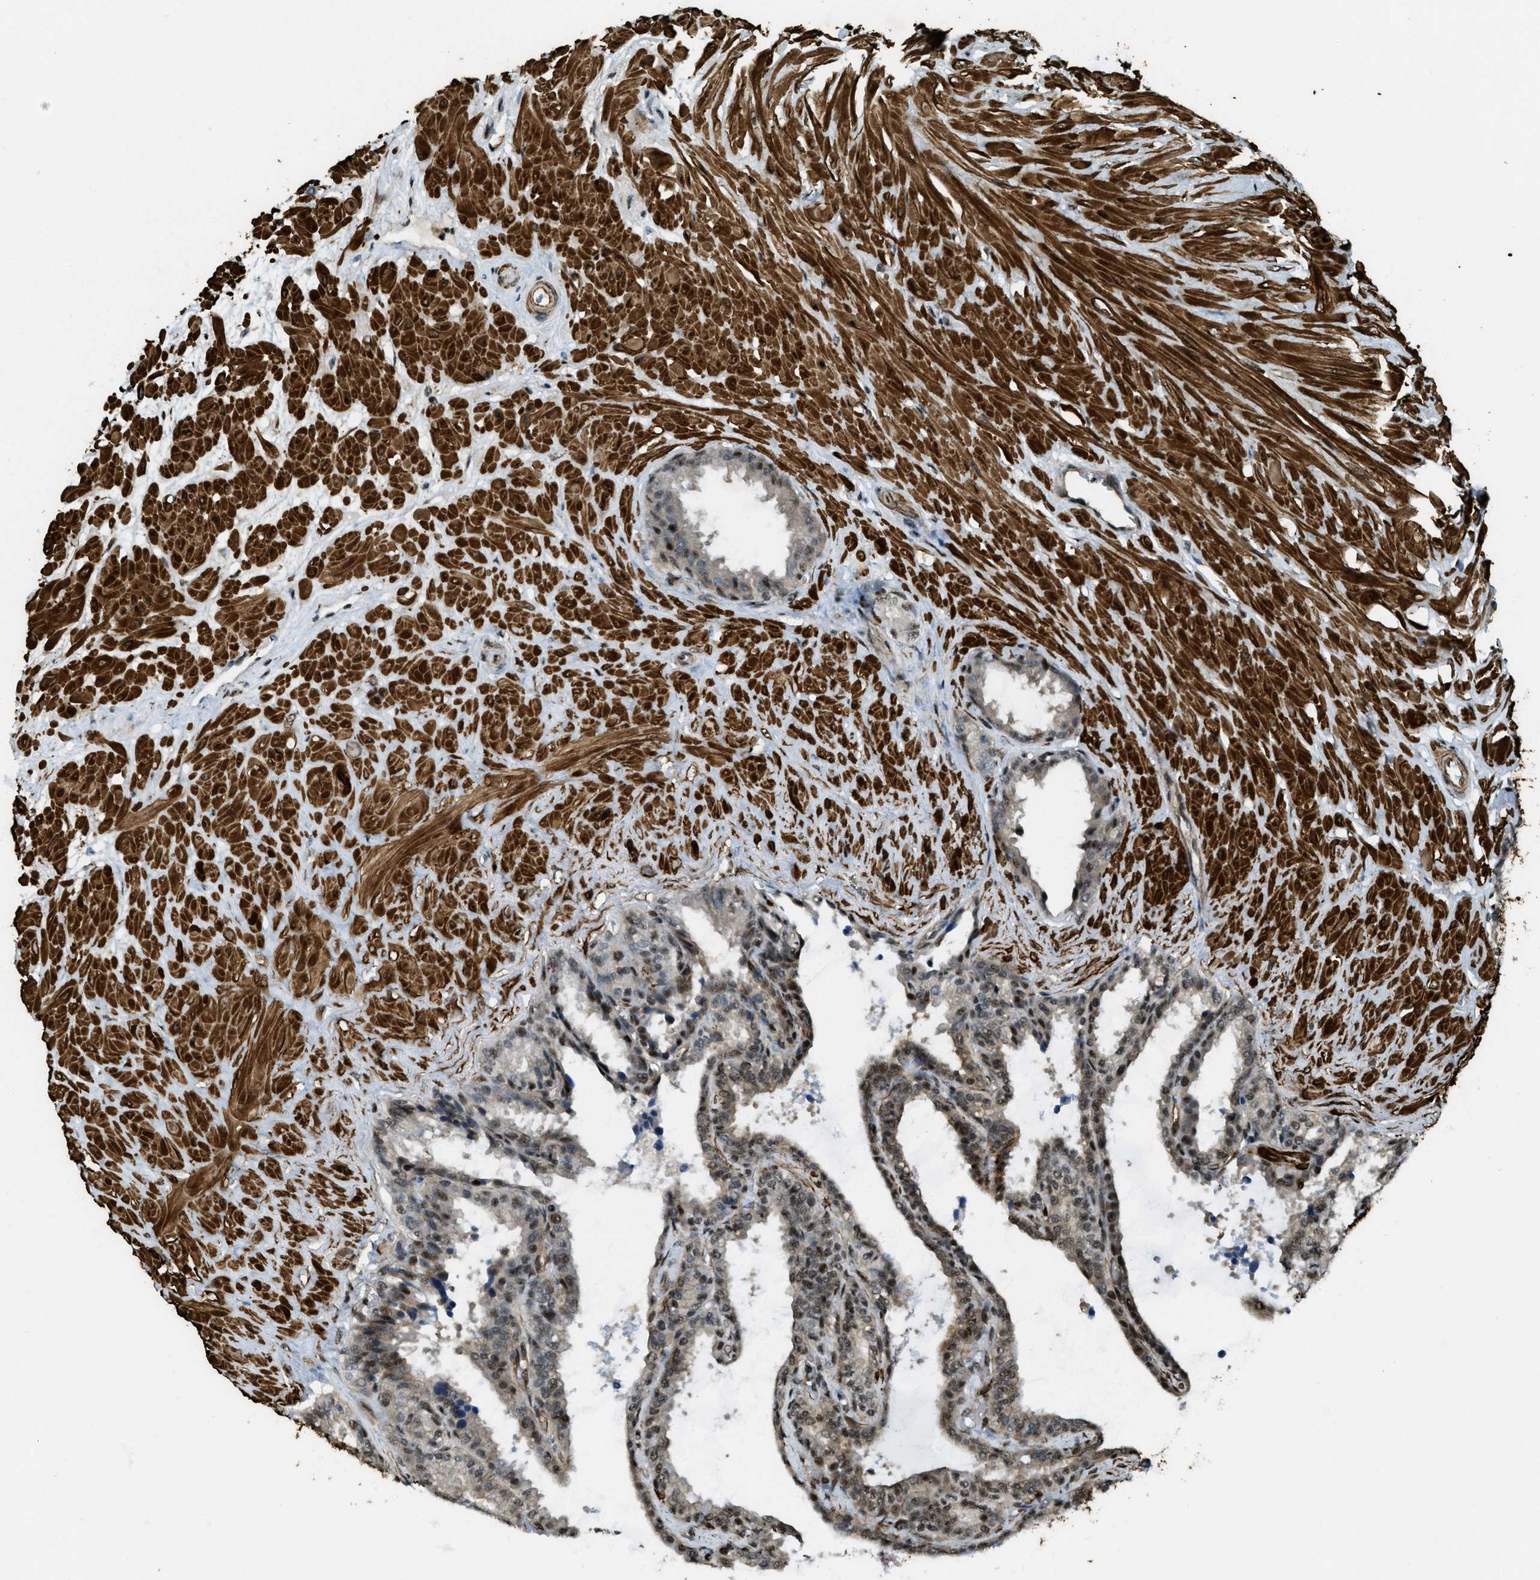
{"staining": {"intensity": "moderate", "quantity": ">75%", "location": "nuclear"}, "tissue": "seminal vesicle", "cell_type": "Glandular cells", "image_type": "normal", "snomed": [{"axis": "morphology", "description": "Normal tissue, NOS"}, {"axis": "topography", "description": "Seminal veicle"}], "caption": "Protein staining by immunohistochemistry (IHC) demonstrates moderate nuclear positivity in approximately >75% of glandular cells in normal seminal vesicle. The staining was performed using DAB (3,3'-diaminobenzidine) to visualize the protein expression in brown, while the nuclei were stained in blue with hematoxylin (Magnification: 20x).", "gene": "CFAP36", "patient": {"sex": "male", "age": 46}}